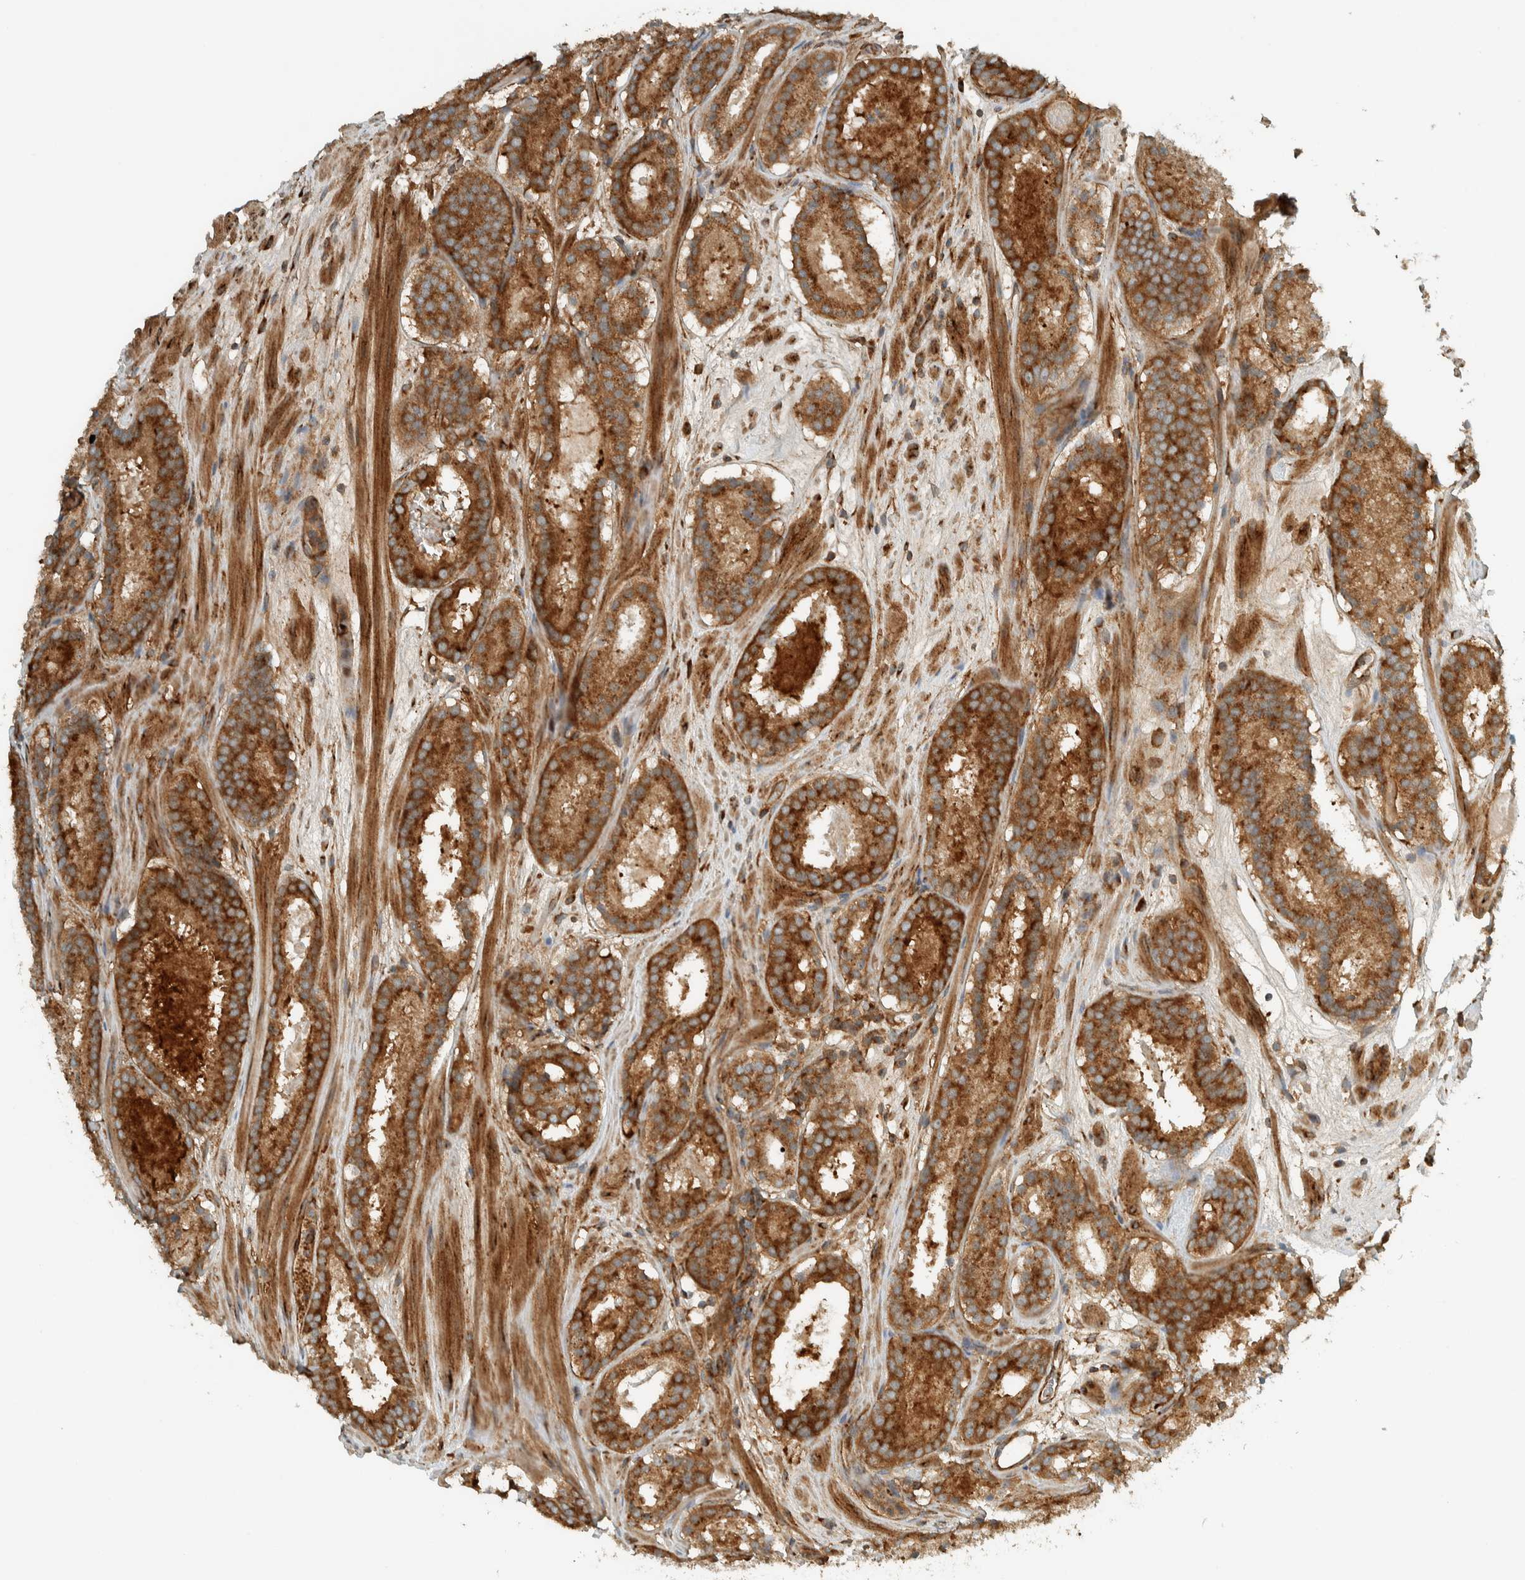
{"staining": {"intensity": "strong", "quantity": "25%-75%", "location": "cytoplasmic/membranous"}, "tissue": "prostate cancer", "cell_type": "Tumor cells", "image_type": "cancer", "snomed": [{"axis": "morphology", "description": "Adenocarcinoma, Low grade"}, {"axis": "topography", "description": "Prostate"}], "caption": "Prostate cancer (low-grade adenocarcinoma) stained with immunohistochemistry (IHC) reveals strong cytoplasmic/membranous expression in approximately 25%-75% of tumor cells. The staining was performed using DAB to visualize the protein expression in brown, while the nuclei were stained in blue with hematoxylin (Magnification: 20x).", "gene": "EXOC7", "patient": {"sex": "male", "age": 69}}